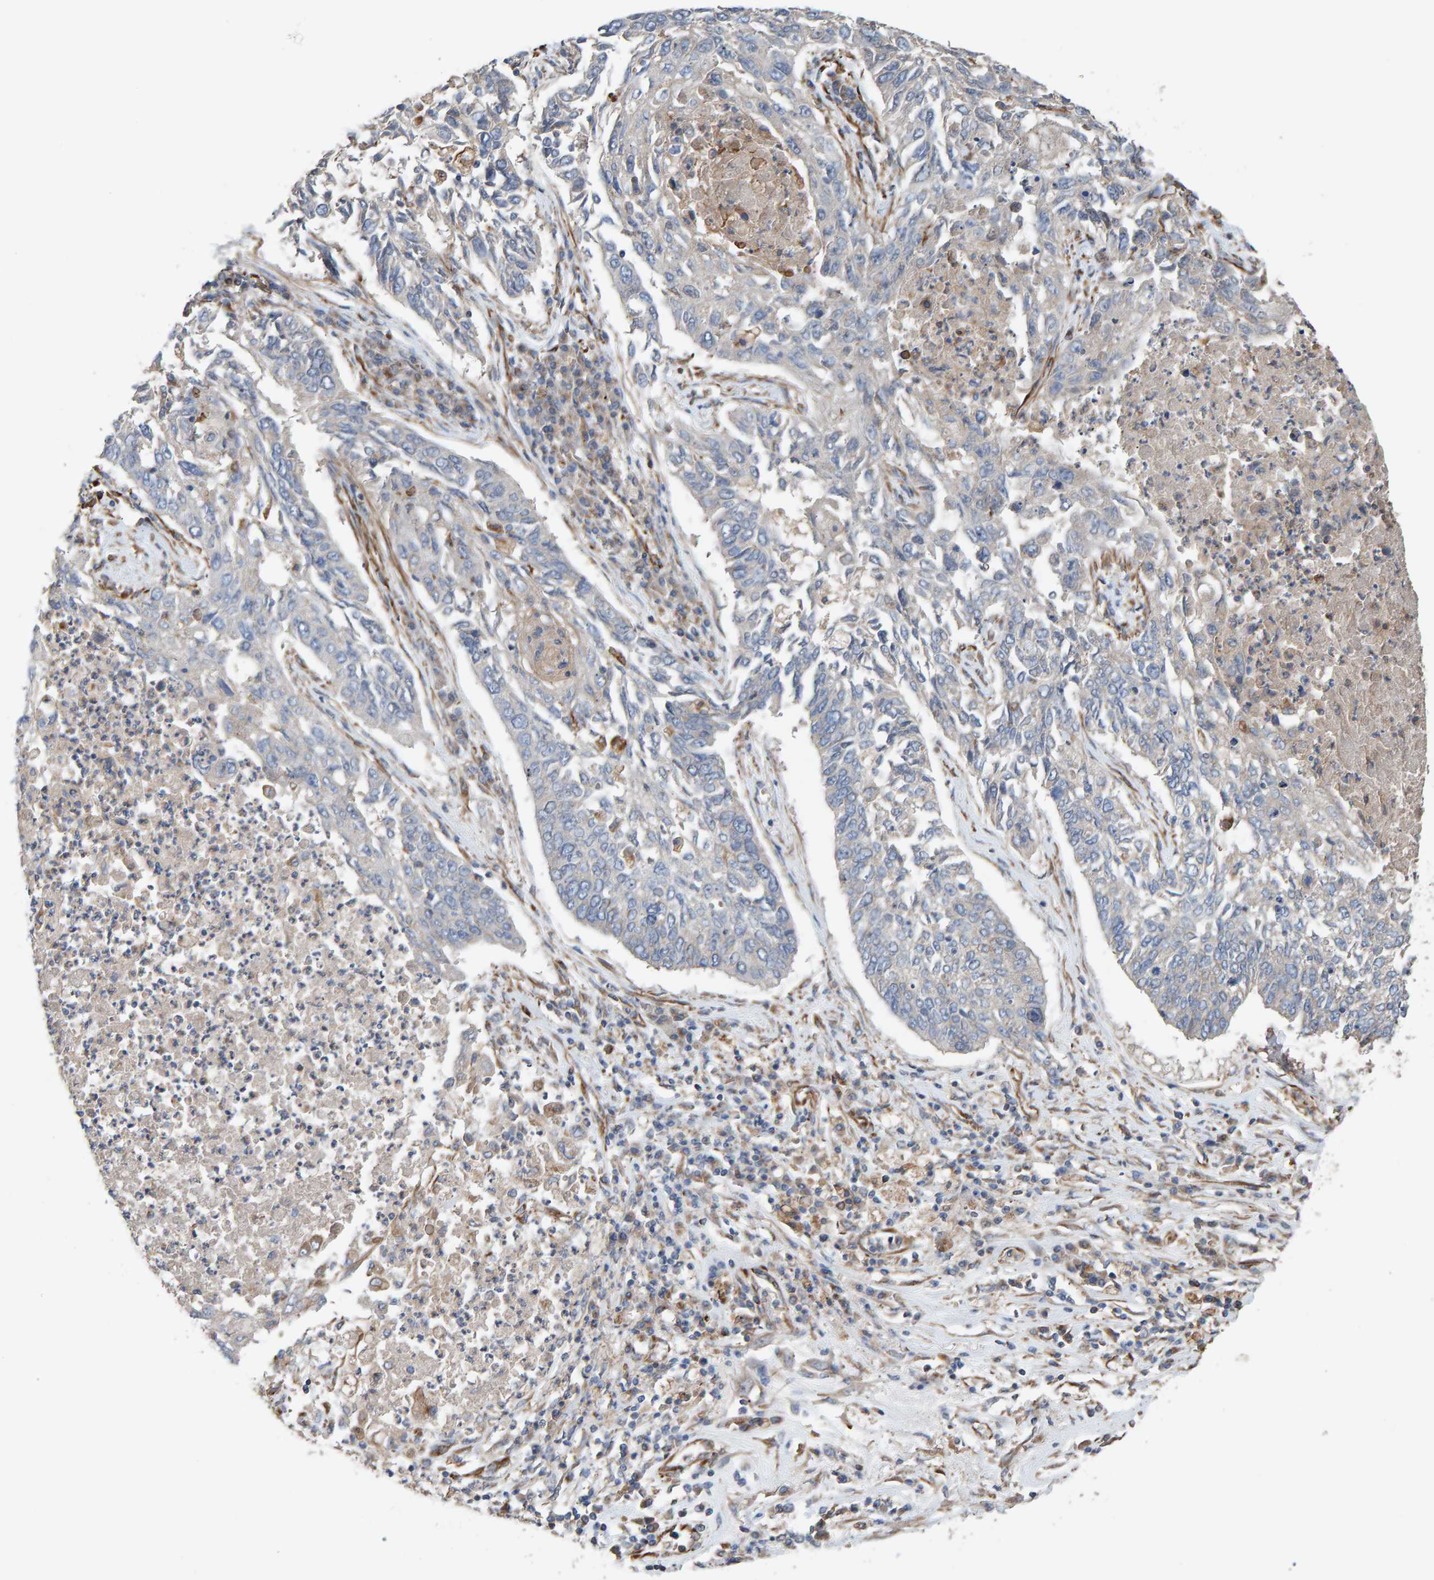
{"staining": {"intensity": "negative", "quantity": "none", "location": "none"}, "tissue": "lung cancer", "cell_type": "Tumor cells", "image_type": "cancer", "snomed": [{"axis": "morphology", "description": "Normal tissue, NOS"}, {"axis": "morphology", "description": "Squamous cell carcinoma, NOS"}, {"axis": "topography", "description": "Cartilage tissue"}, {"axis": "topography", "description": "Bronchus"}, {"axis": "topography", "description": "Lung"}], "caption": "Image shows no significant protein staining in tumor cells of lung cancer.", "gene": "ZNF347", "patient": {"sex": "female", "age": 49}}